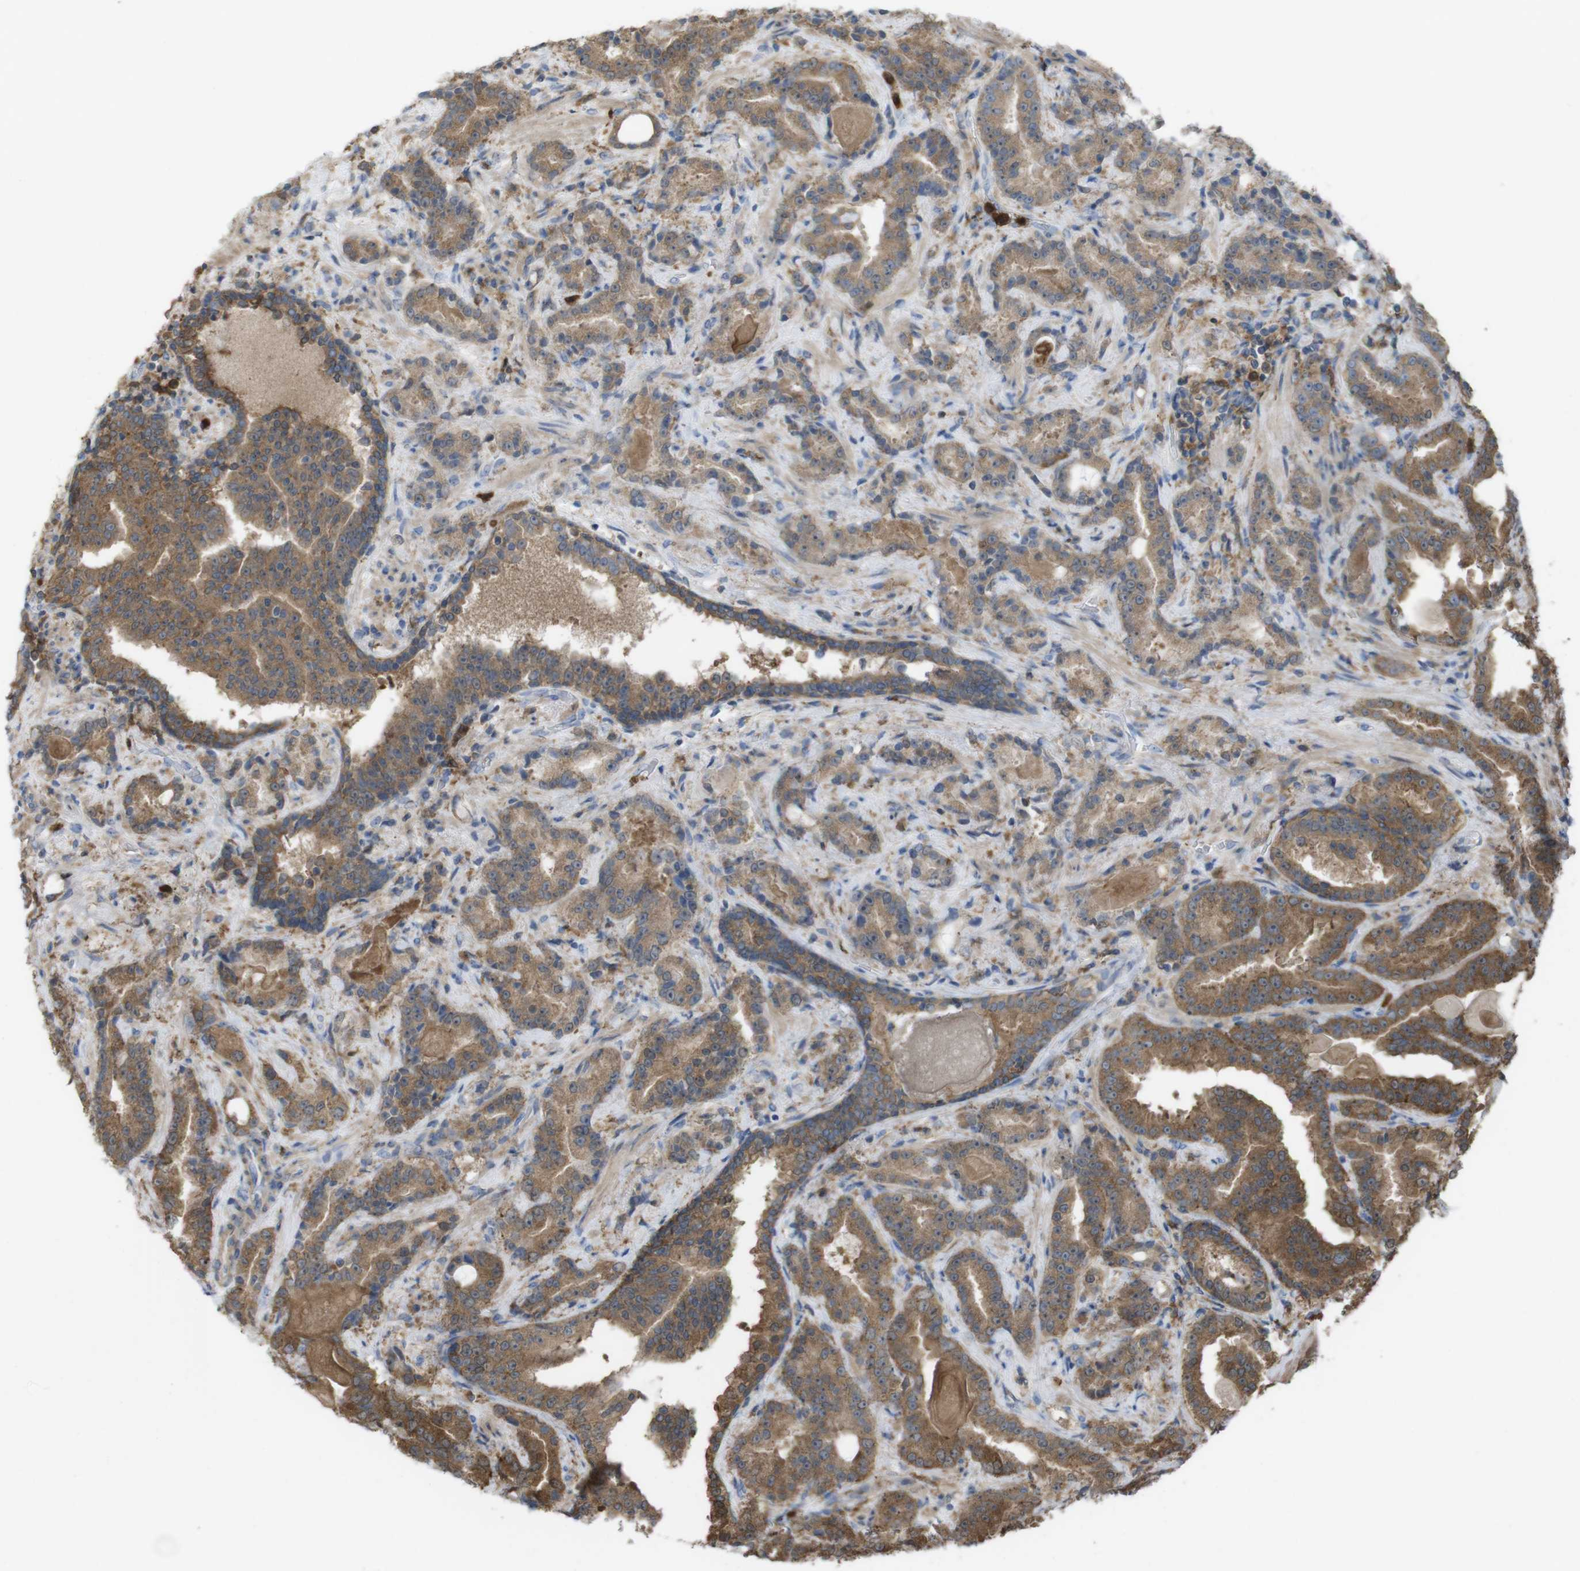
{"staining": {"intensity": "moderate", "quantity": ">75%", "location": "cytoplasmic/membranous"}, "tissue": "prostate cancer", "cell_type": "Tumor cells", "image_type": "cancer", "snomed": [{"axis": "morphology", "description": "Adenocarcinoma, Low grade"}, {"axis": "topography", "description": "Prostate"}], "caption": "Immunohistochemistry (IHC) of human prostate low-grade adenocarcinoma shows medium levels of moderate cytoplasmic/membranous staining in approximately >75% of tumor cells. Using DAB (3,3'-diaminobenzidine) (brown) and hematoxylin (blue) stains, captured at high magnification using brightfield microscopy.", "gene": "PRKCD", "patient": {"sex": "male", "age": 60}}